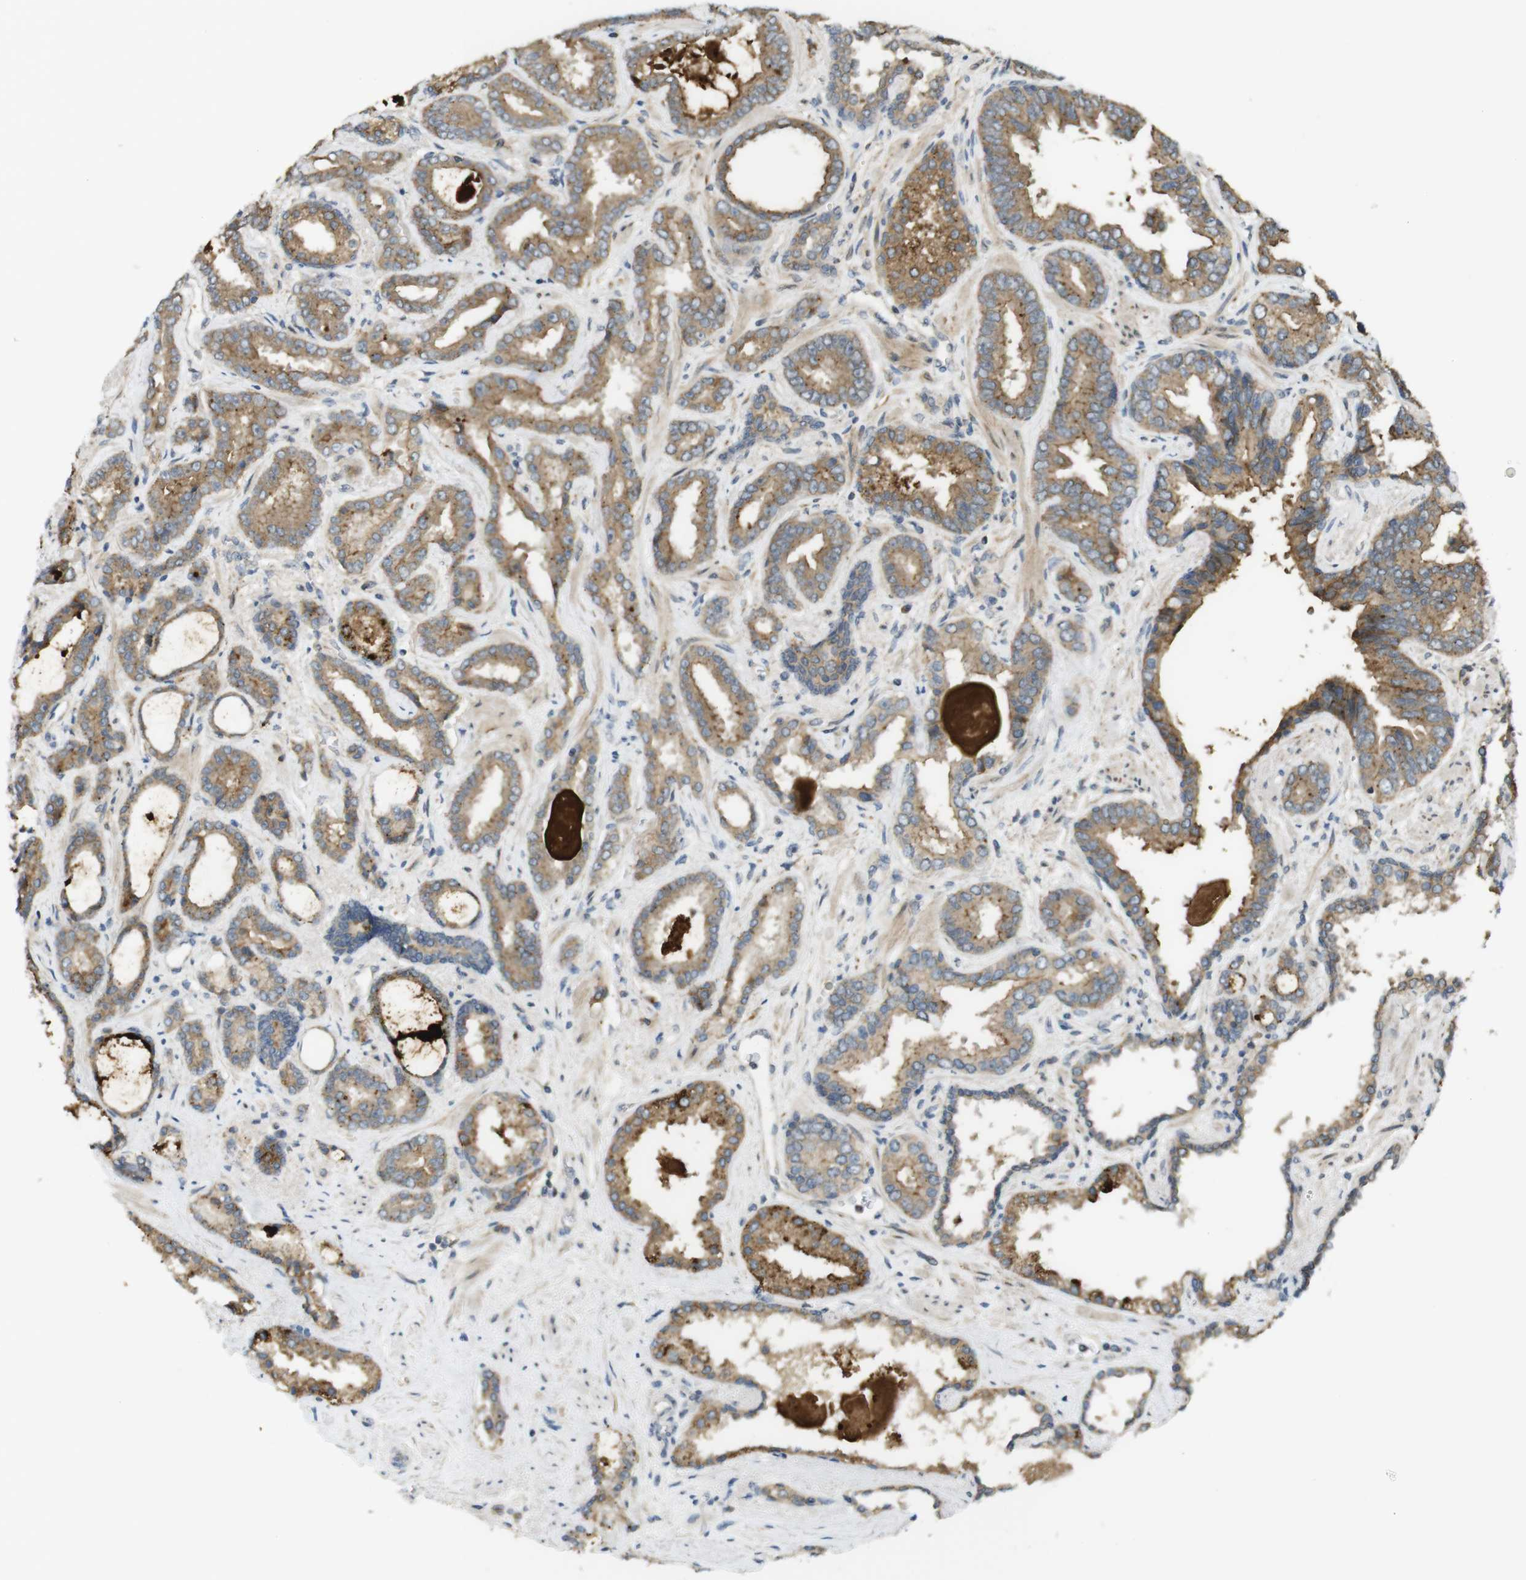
{"staining": {"intensity": "moderate", "quantity": ">75%", "location": "cytoplasmic/membranous"}, "tissue": "prostate cancer", "cell_type": "Tumor cells", "image_type": "cancer", "snomed": [{"axis": "morphology", "description": "Adenocarcinoma, Low grade"}, {"axis": "topography", "description": "Prostate"}], "caption": "Adenocarcinoma (low-grade) (prostate) stained for a protein (brown) displays moderate cytoplasmic/membranous positive expression in about >75% of tumor cells.", "gene": "CLRN3", "patient": {"sex": "male", "age": 60}}